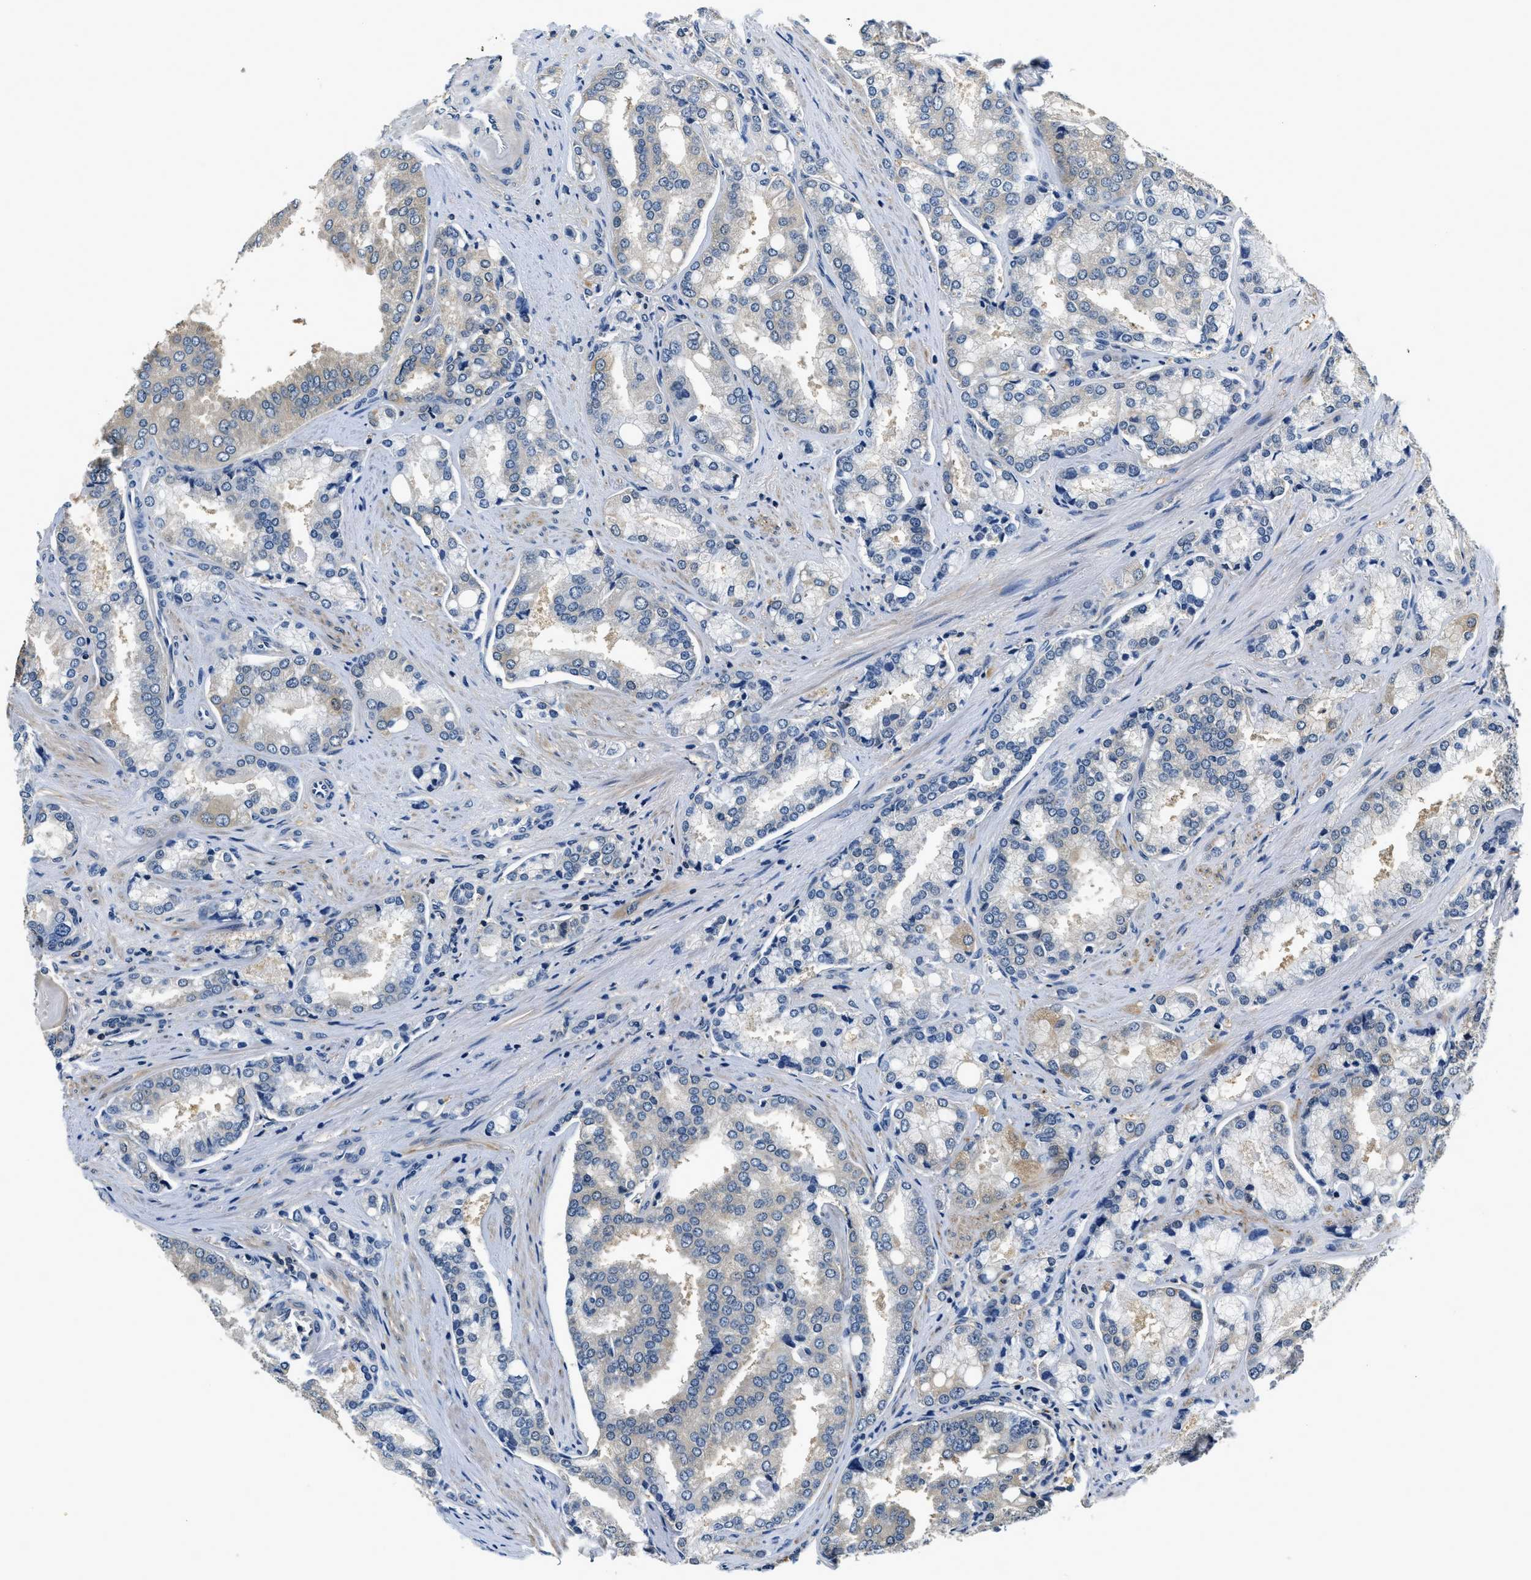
{"staining": {"intensity": "weak", "quantity": "<25%", "location": "cytoplasmic/membranous"}, "tissue": "prostate cancer", "cell_type": "Tumor cells", "image_type": "cancer", "snomed": [{"axis": "morphology", "description": "Adenocarcinoma, High grade"}, {"axis": "topography", "description": "Prostate"}], "caption": "Tumor cells are negative for brown protein staining in prostate cancer.", "gene": "RESF1", "patient": {"sex": "male", "age": 50}}